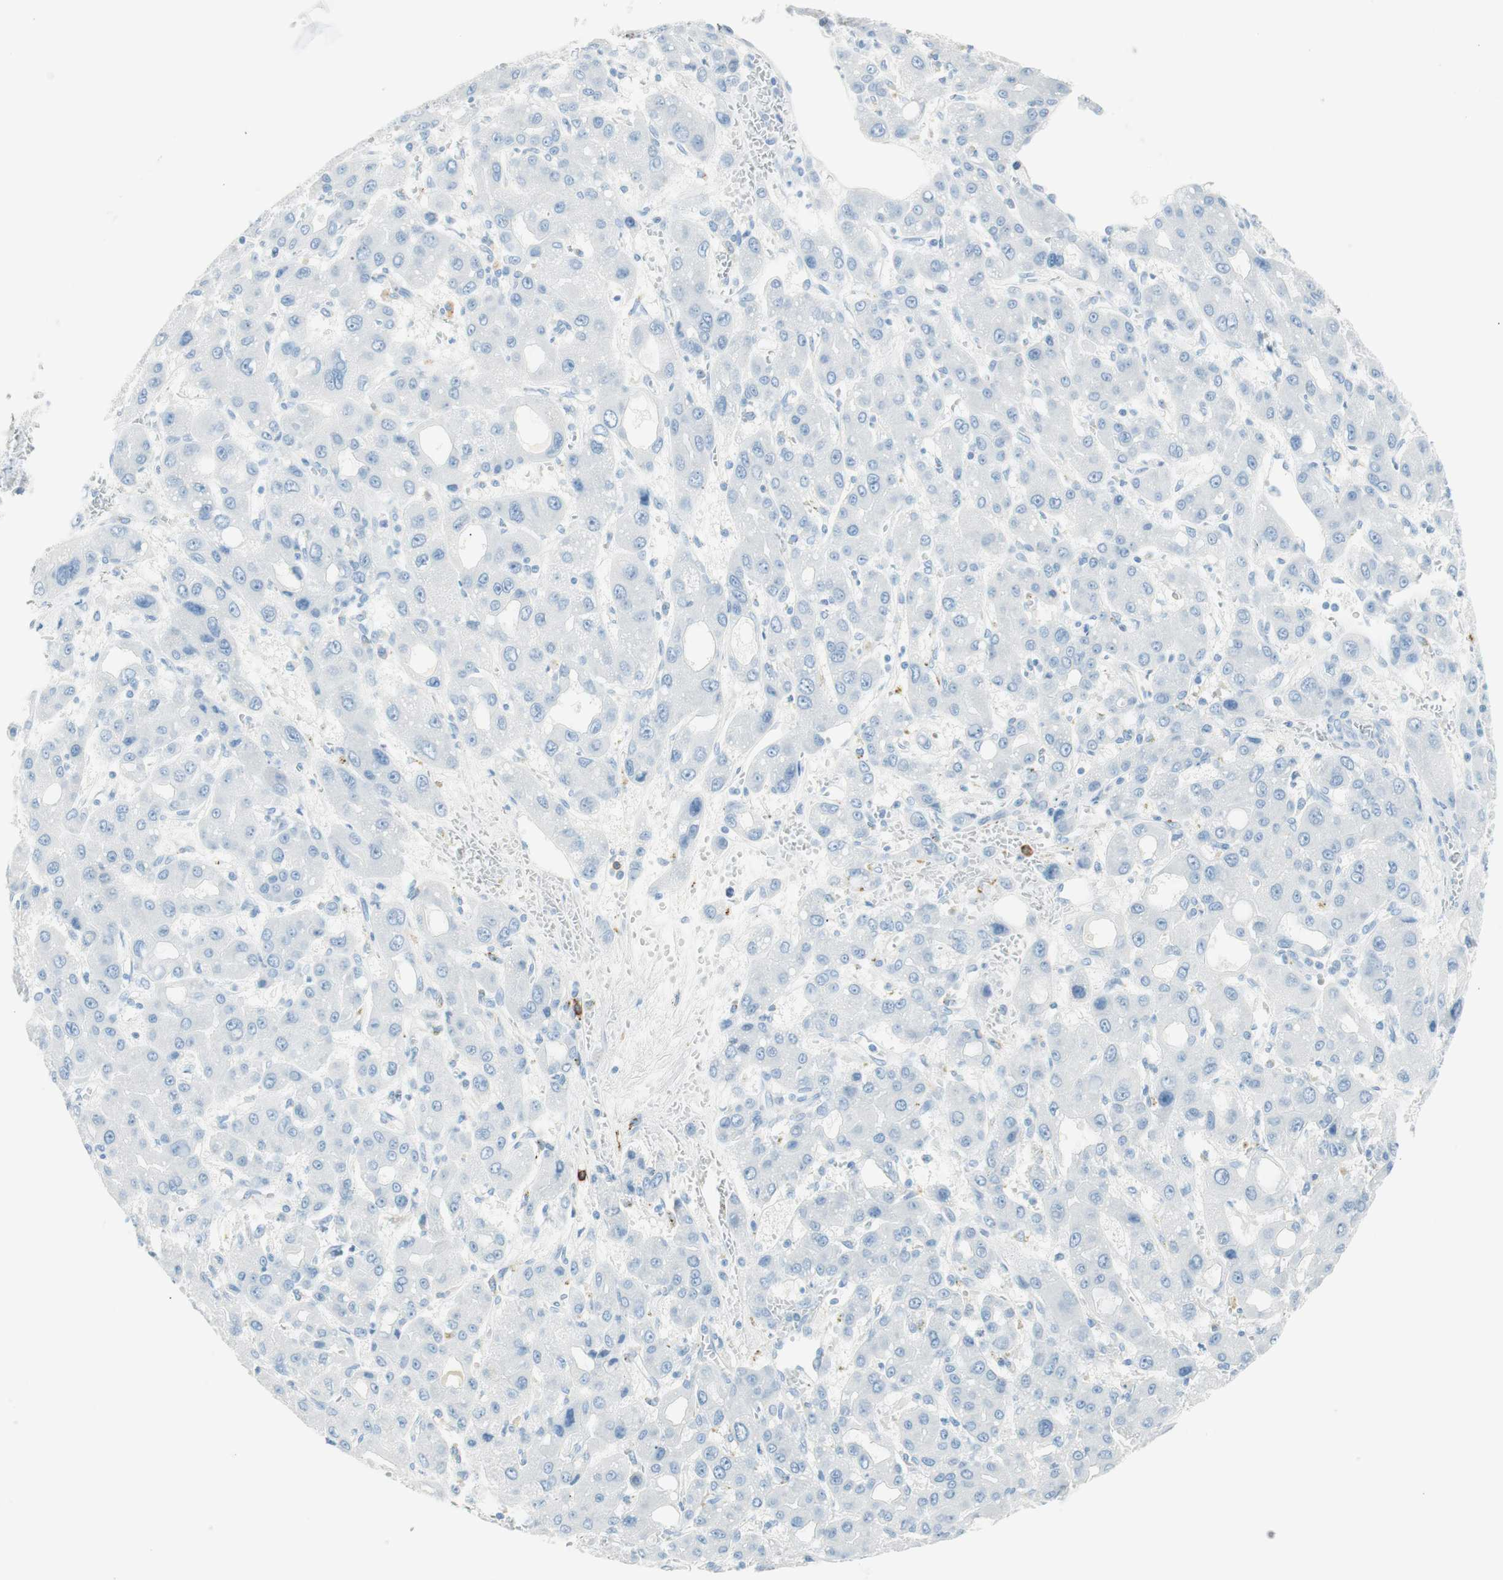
{"staining": {"intensity": "negative", "quantity": "none", "location": "none"}, "tissue": "liver cancer", "cell_type": "Tumor cells", "image_type": "cancer", "snomed": [{"axis": "morphology", "description": "Carcinoma, Hepatocellular, NOS"}, {"axis": "topography", "description": "Liver"}], "caption": "High power microscopy micrograph of an IHC image of liver cancer, revealing no significant staining in tumor cells.", "gene": "TNFRSF13C", "patient": {"sex": "male", "age": 55}}